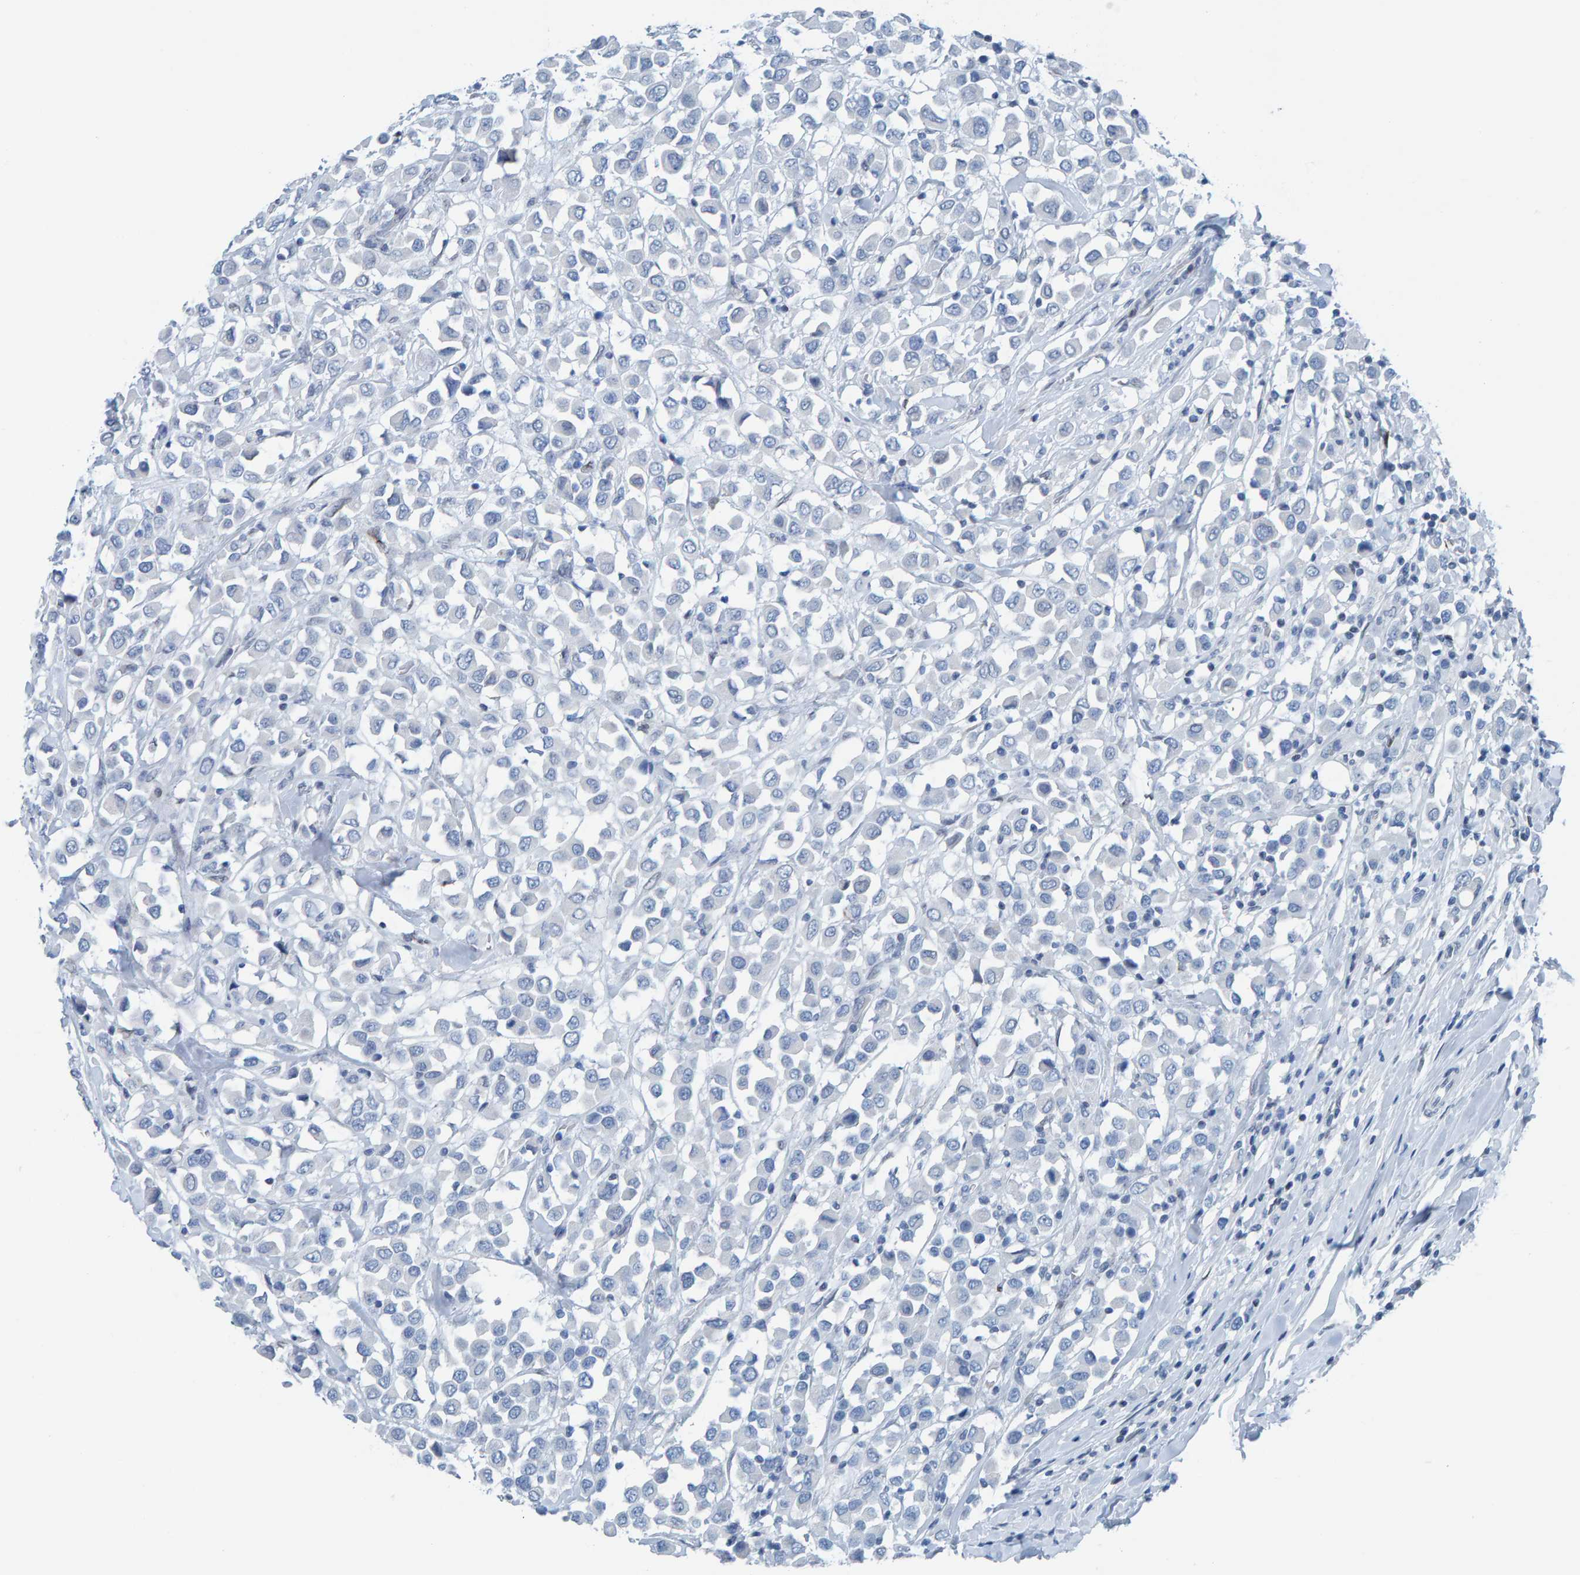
{"staining": {"intensity": "negative", "quantity": "none", "location": "none"}, "tissue": "breast cancer", "cell_type": "Tumor cells", "image_type": "cancer", "snomed": [{"axis": "morphology", "description": "Duct carcinoma"}, {"axis": "topography", "description": "Breast"}], "caption": "Immunohistochemistry (IHC) micrograph of neoplastic tissue: human breast cancer (infiltrating ductal carcinoma) stained with DAB reveals no significant protein expression in tumor cells.", "gene": "LMNB2", "patient": {"sex": "female", "age": 61}}